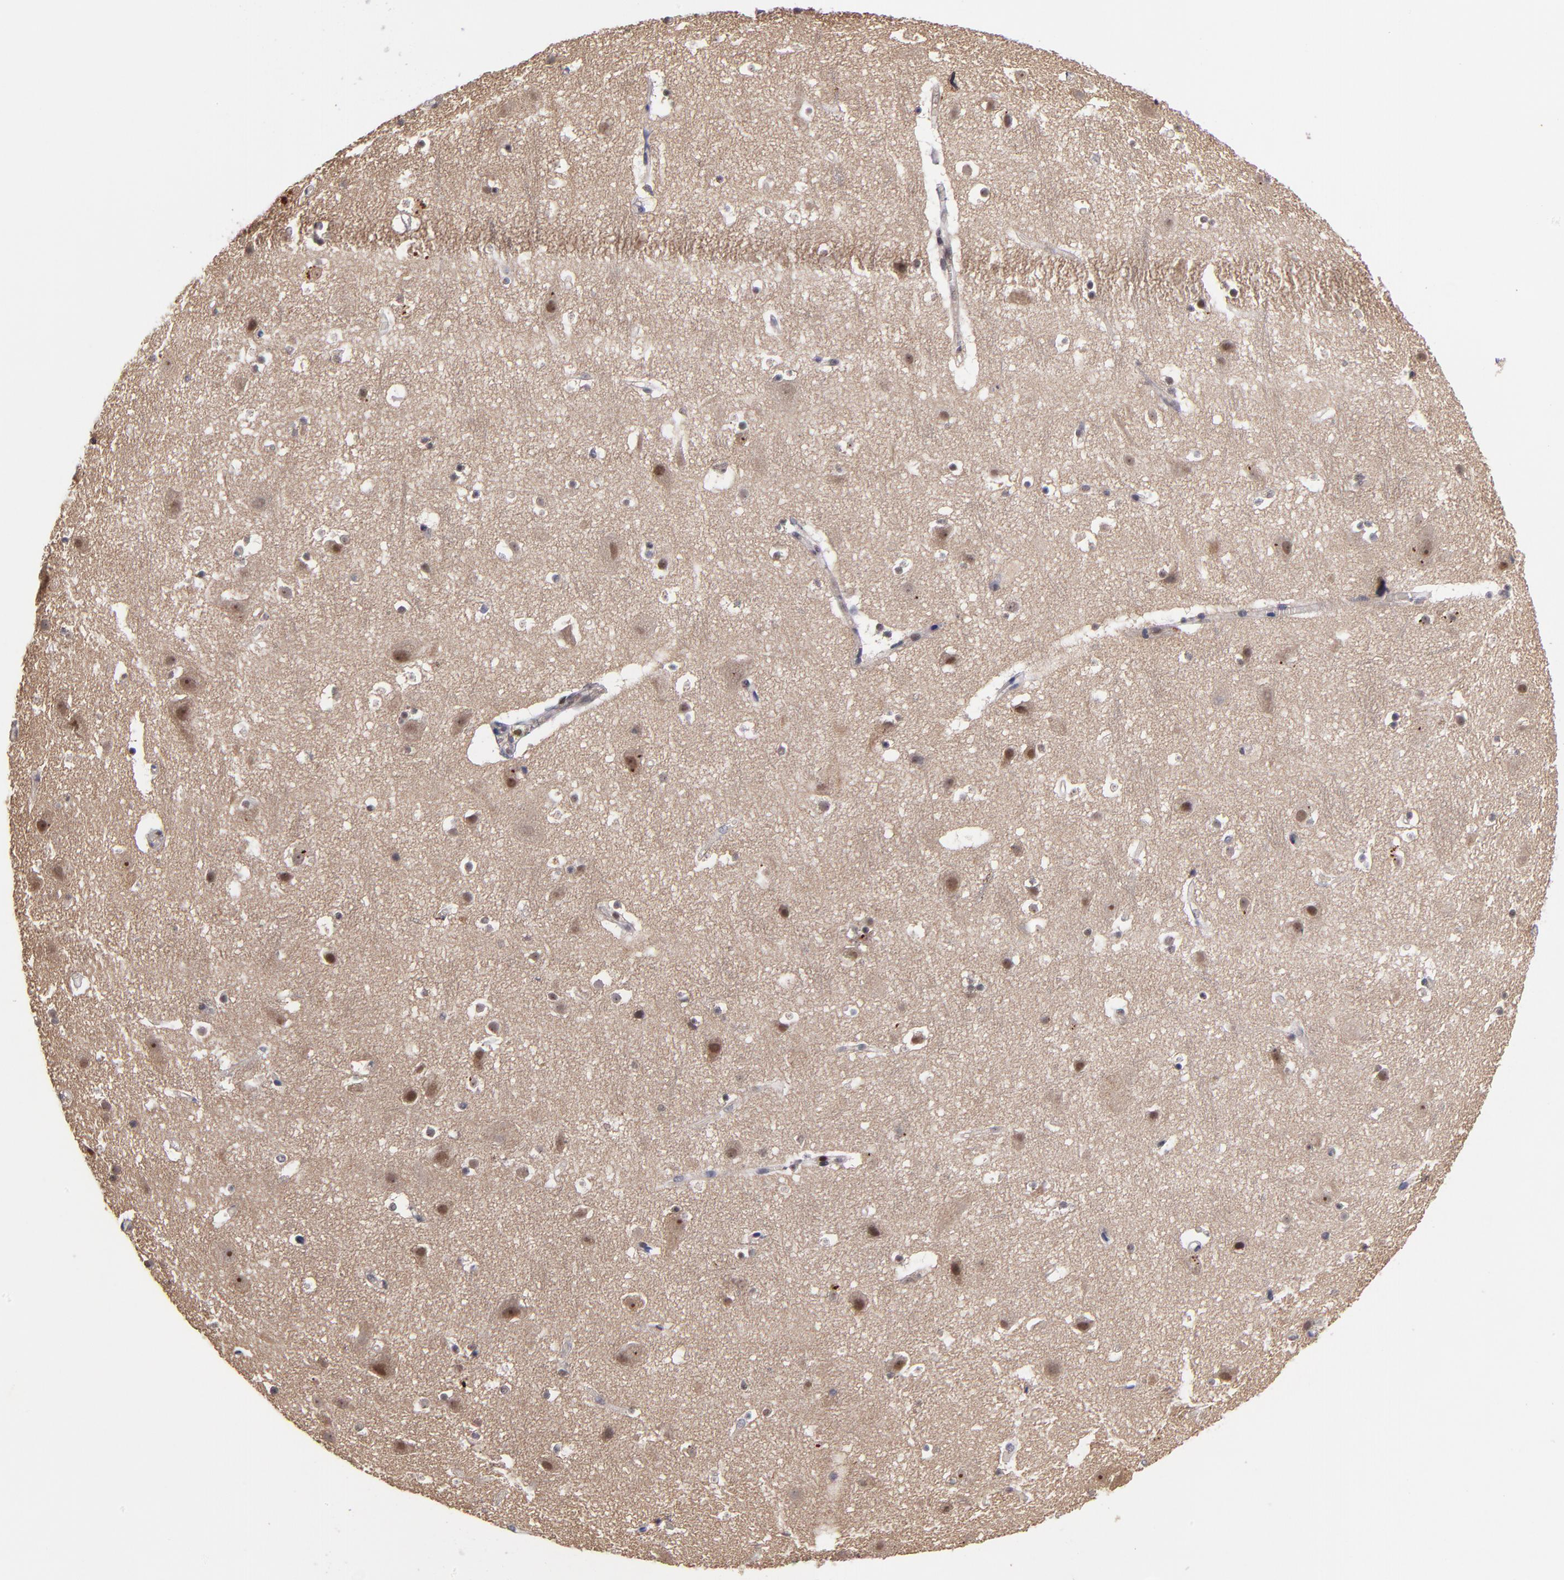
{"staining": {"intensity": "weak", "quantity": "25%-75%", "location": "nuclear"}, "tissue": "cerebral cortex", "cell_type": "Endothelial cells", "image_type": "normal", "snomed": [{"axis": "morphology", "description": "Normal tissue, NOS"}, {"axis": "topography", "description": "Cerebral cortex"}], "caption": "Human cerebral cortex stained for a protein (brown) shows weak nuclear positive staining in about 25%-75% of endothelial cells.", "gene": "KDM6A", "patient": {"sex": "male", "age": 45}}